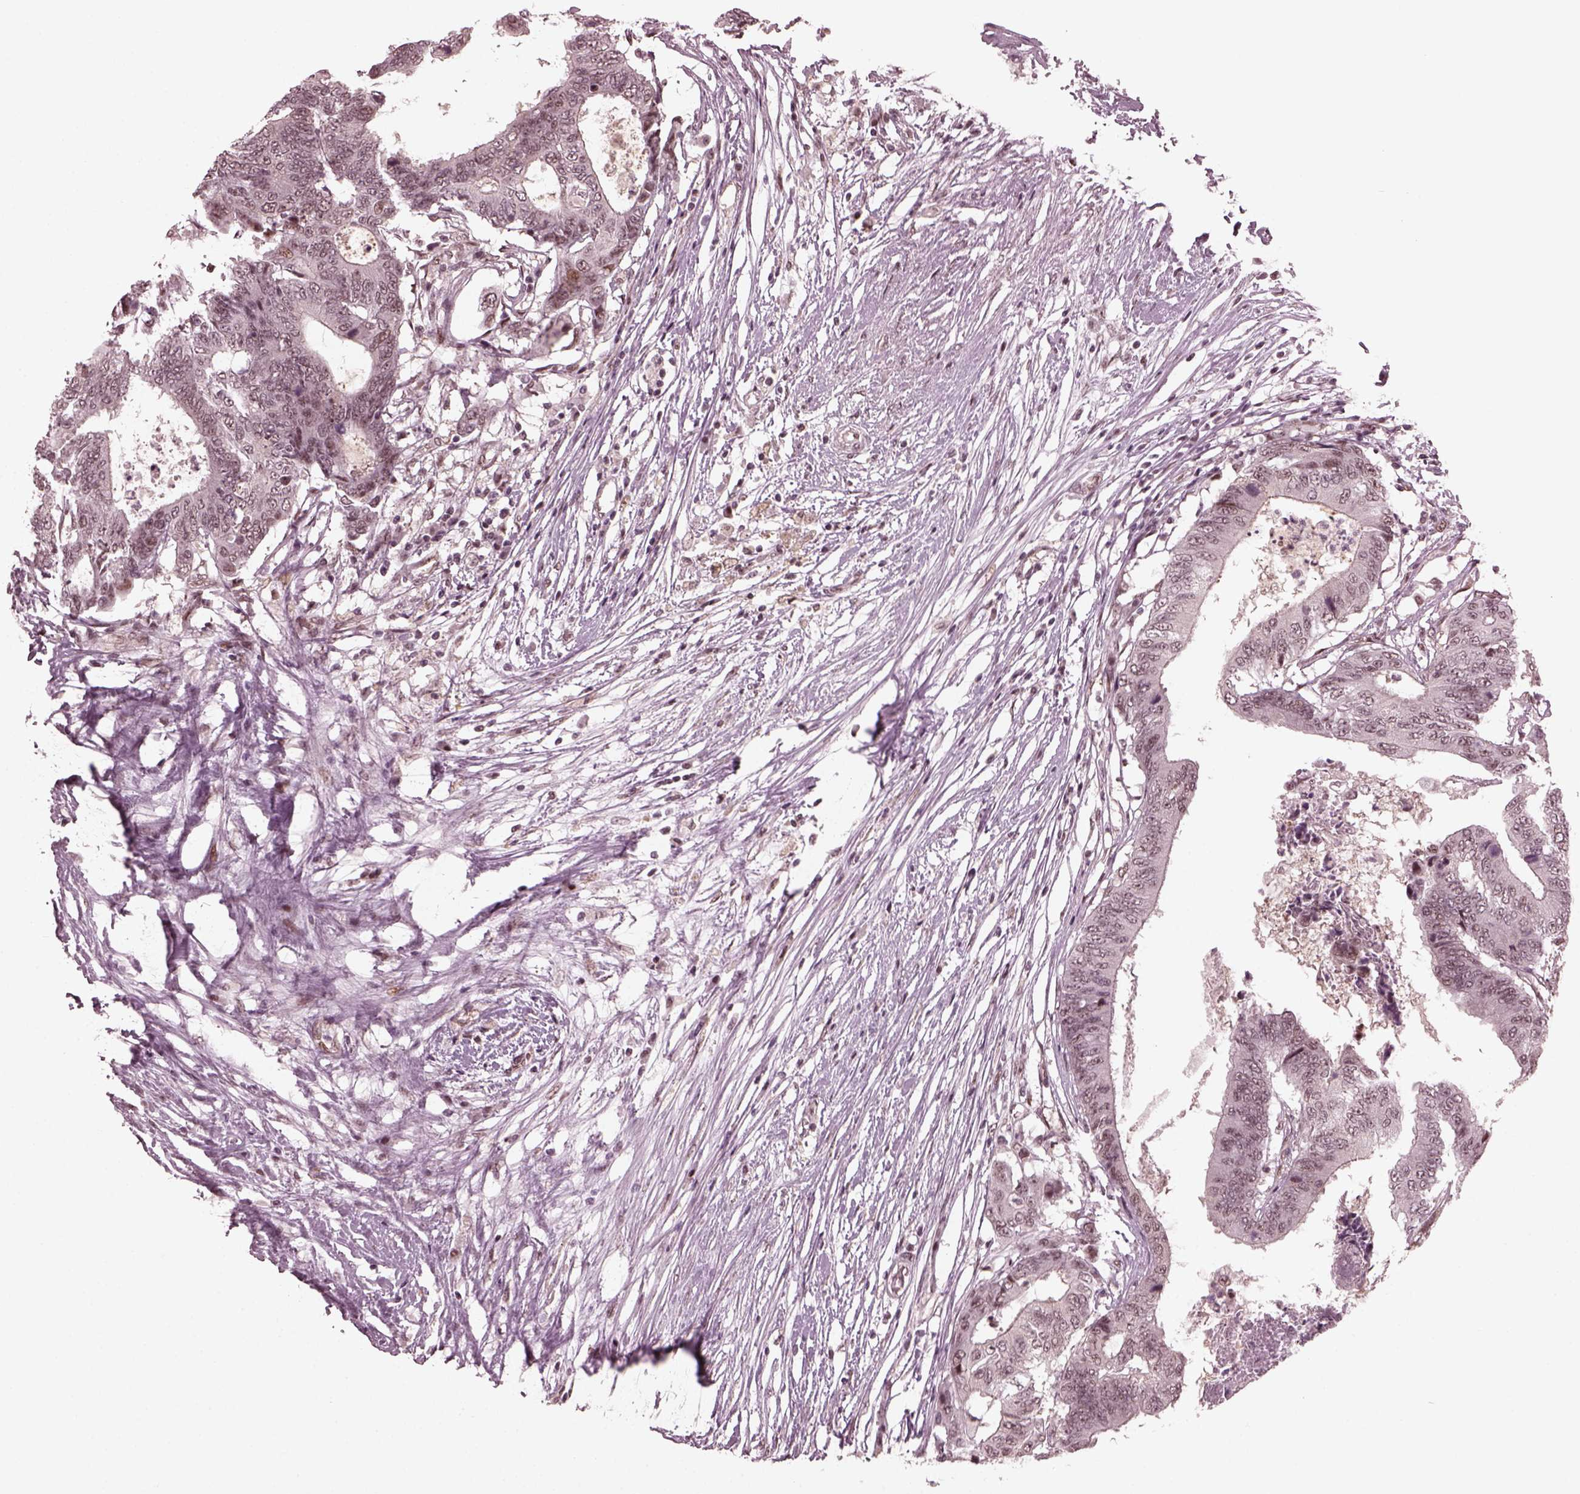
{"staining": {"intensity": "negative", "quantity": "none", "location": "none"}, "tissue": "colorectal cancer", "cell_type": "Tumor cells", "image_type": "cancer", "snomed": [{"axis": "morphology", "description": "Adenocarcinoma, NOS"}, {"axis": "topography", "description": "Colon"}], "caption": "There is no significant expression in tumor cells of colorectal cancer (adenocarcinoma).", "gene": "TRIB3", "patient": {"sex": "female", "age": 48}}